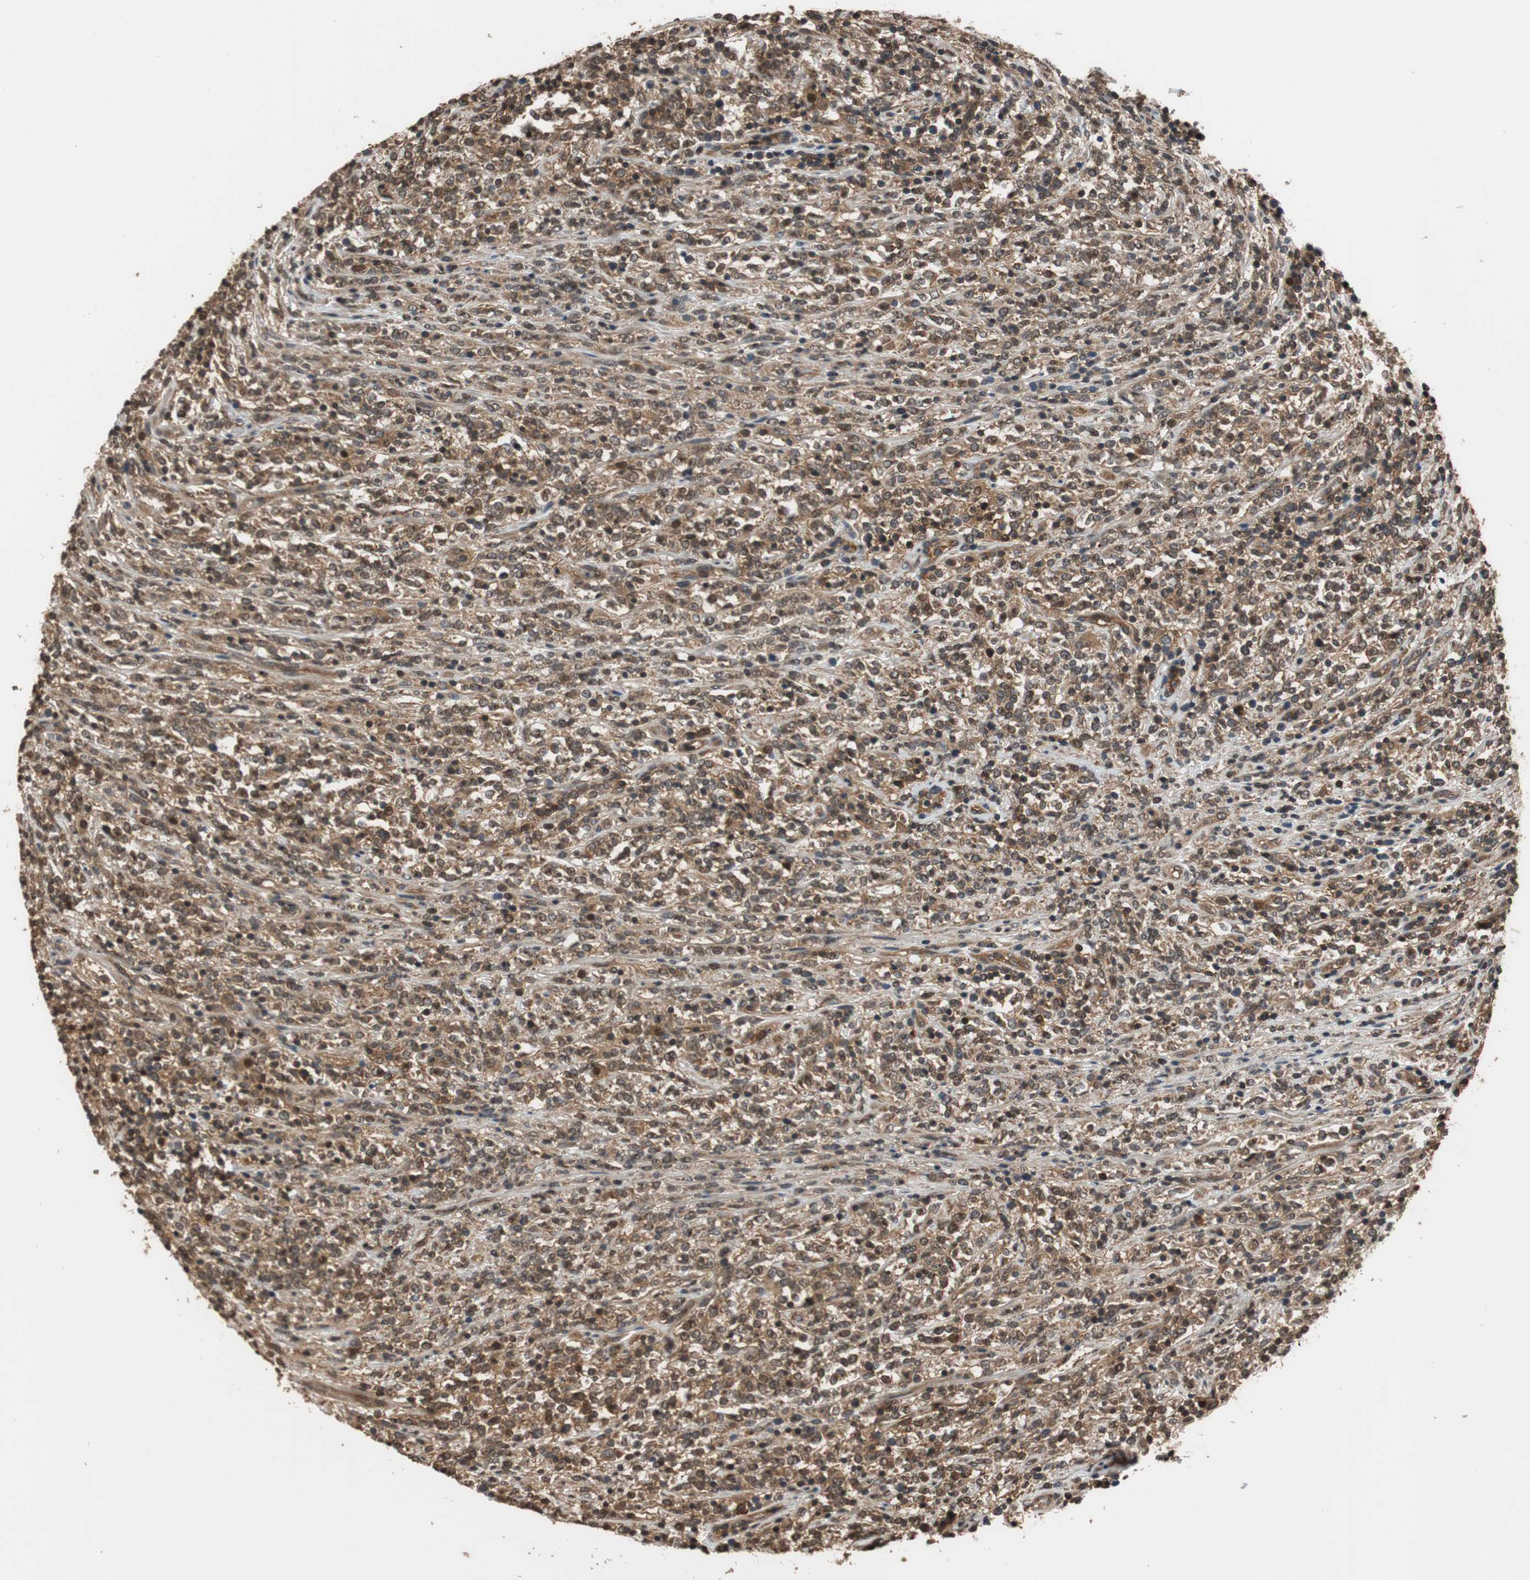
{"staining": {"intensity": "strong", "quantity": ">75%", "location": "cytoplasmic/membranous"}, "tissue": "lymphoma", "cell_type": "Tumor cells", "image_type": "cancer", "snomed": [{"axis": "morphology", "description": "Malignant lymphoma, non-Hodgkin's type, High grade"}, {"axis": "topography", "description": "Soft tissue"}], "caption": "Human lymphoma stained for a protein (brown) displays strong cytoplasmic/membranous positive expression in about >75% of tumor cells.", "gene": "TMEM230", "patient": {"sex": "male", "age": 18}}